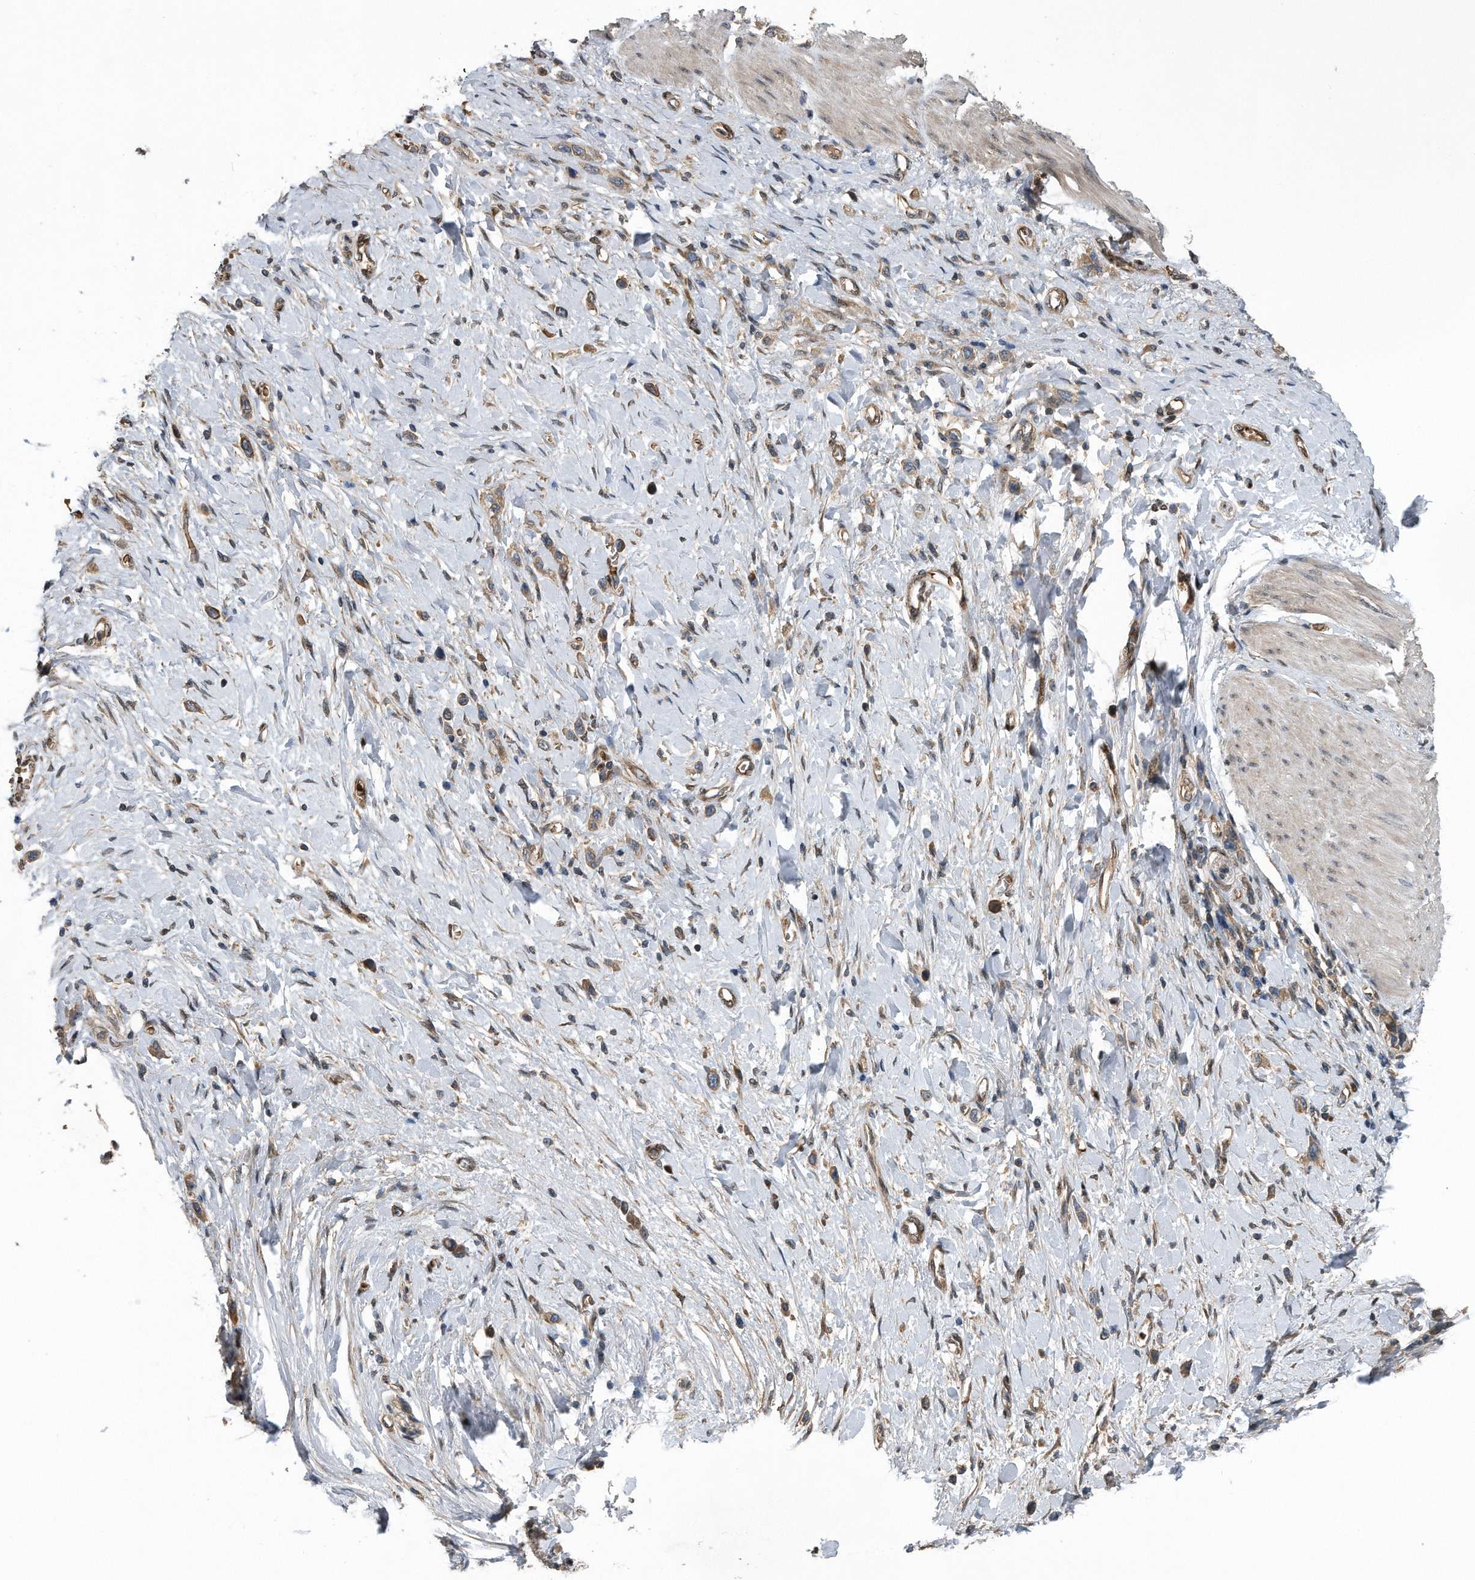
{"staining": {"intensity": "moderate", "quantity": ">75%", "location": "cytoplasmic/membranous"}, "tissue": "stomach cancer", "cell_type": "Tumor cells", "image_type": "cancer", "snomed": [{"axis": "morphology", "description": "Adenocarcinoma, NOS"}, {"axis": "topography", "description": "Stomach"}], "caption": "The image reveals immunohistochemical staining of stomach cancer. There is moderate cytoplasmic/membranous staining is appreciated in approximately >75% of tumor cells. The staining was performed using DAB (3,3'-diaminobenzidine) to visualize the protein expression in brown, while the nuclei were stained in blue with hematoxylin (Magnification: 20x).", "gene": "ZNF79", "patient": {"sex": "female", "age": 65}}